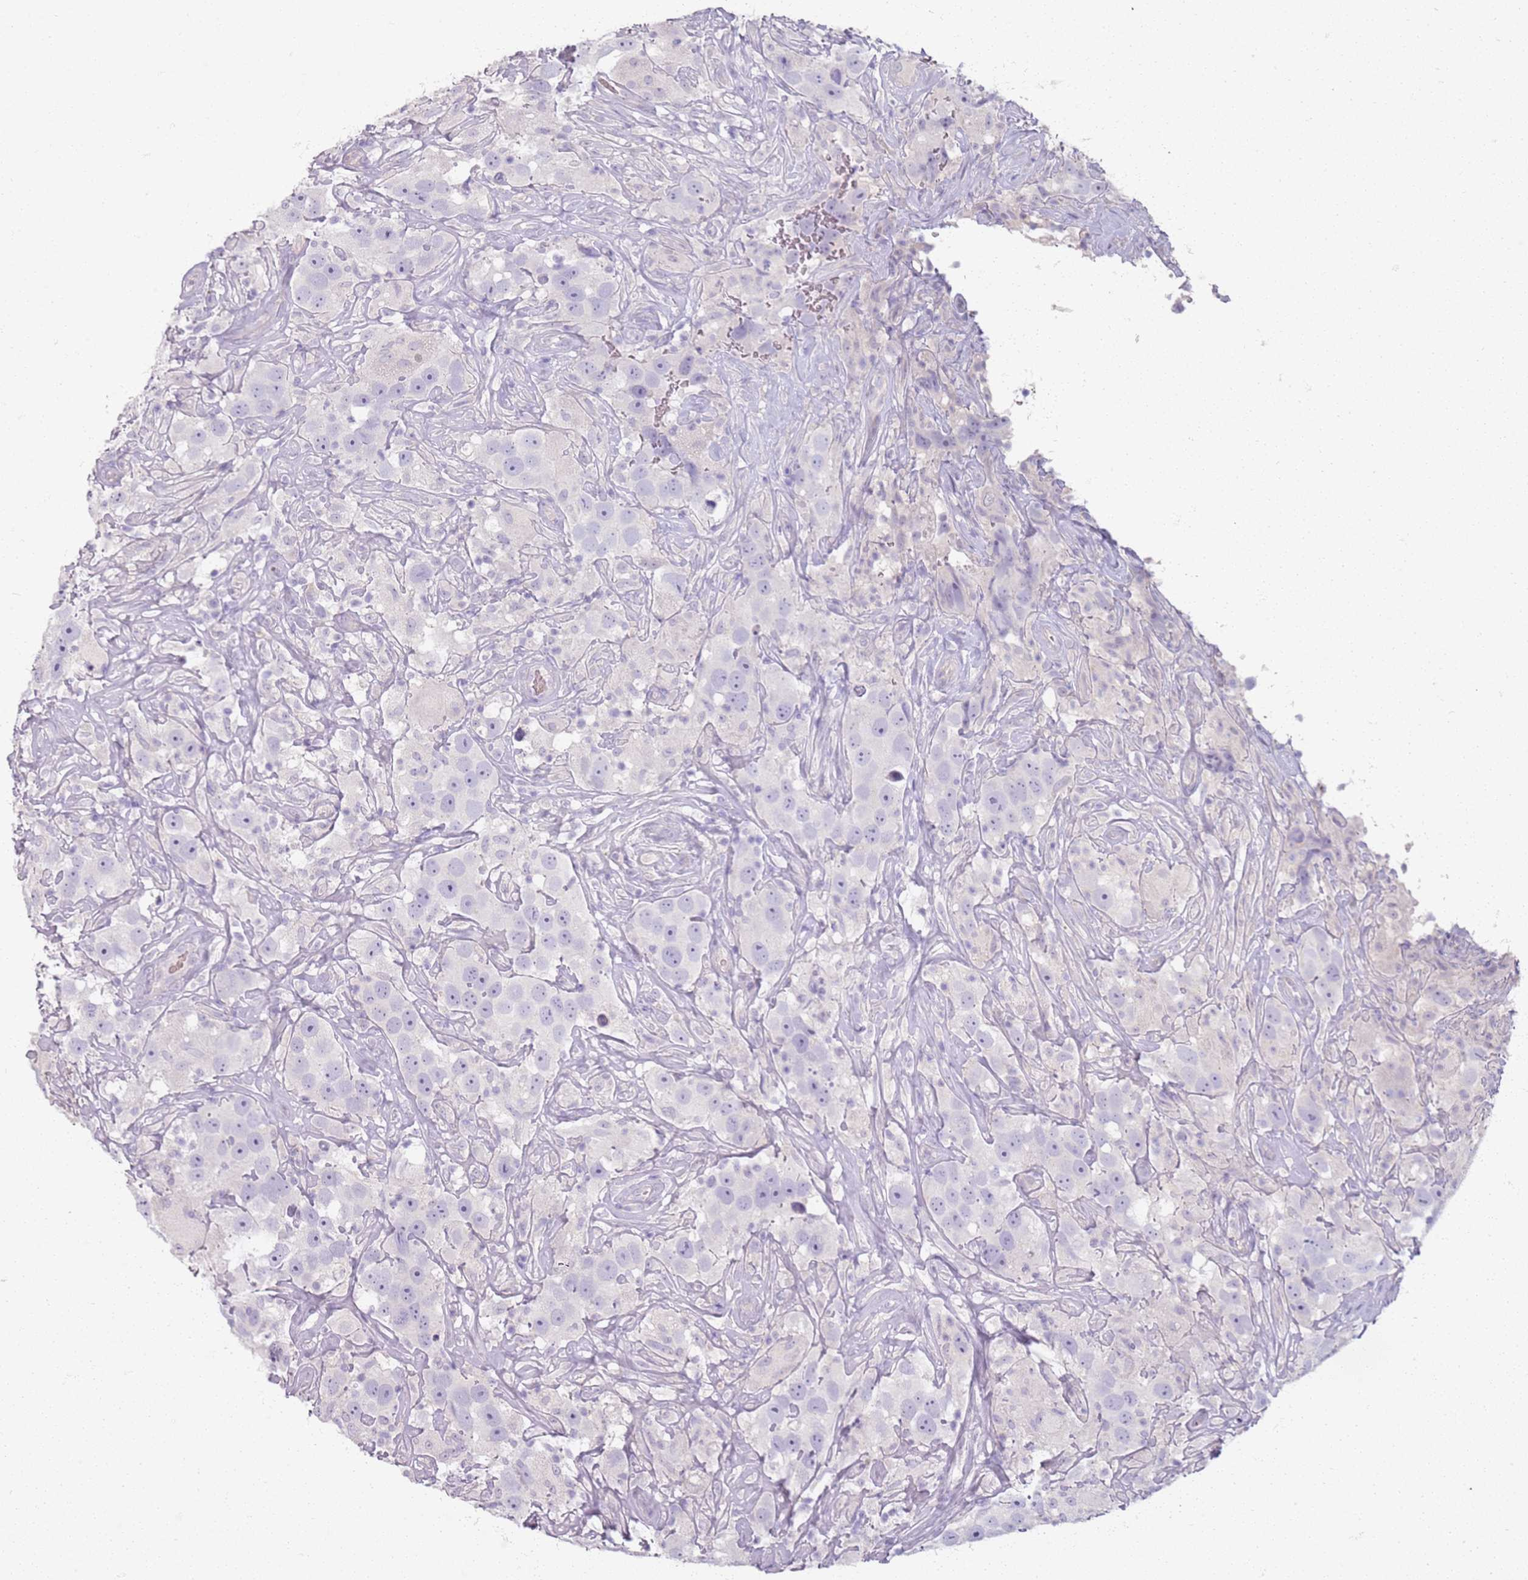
{"staining": {"intensity": "negative", "quantity": "none", "location": "none"}, "tissue": "testis cancer", "cell_type": "Tumor cells", "image_type": "cancer", "snomed": [{"axis": "morphology", "description": "Seminoma, NOS"}, {"axis": "topography", "description": "Testis"}], "caption": "Seminoma (testis) stained for a protein using IHC reveals no positivity tumor cells.", "gene": "CD40LG", "patient": {"sex": "male", "age": 49}}